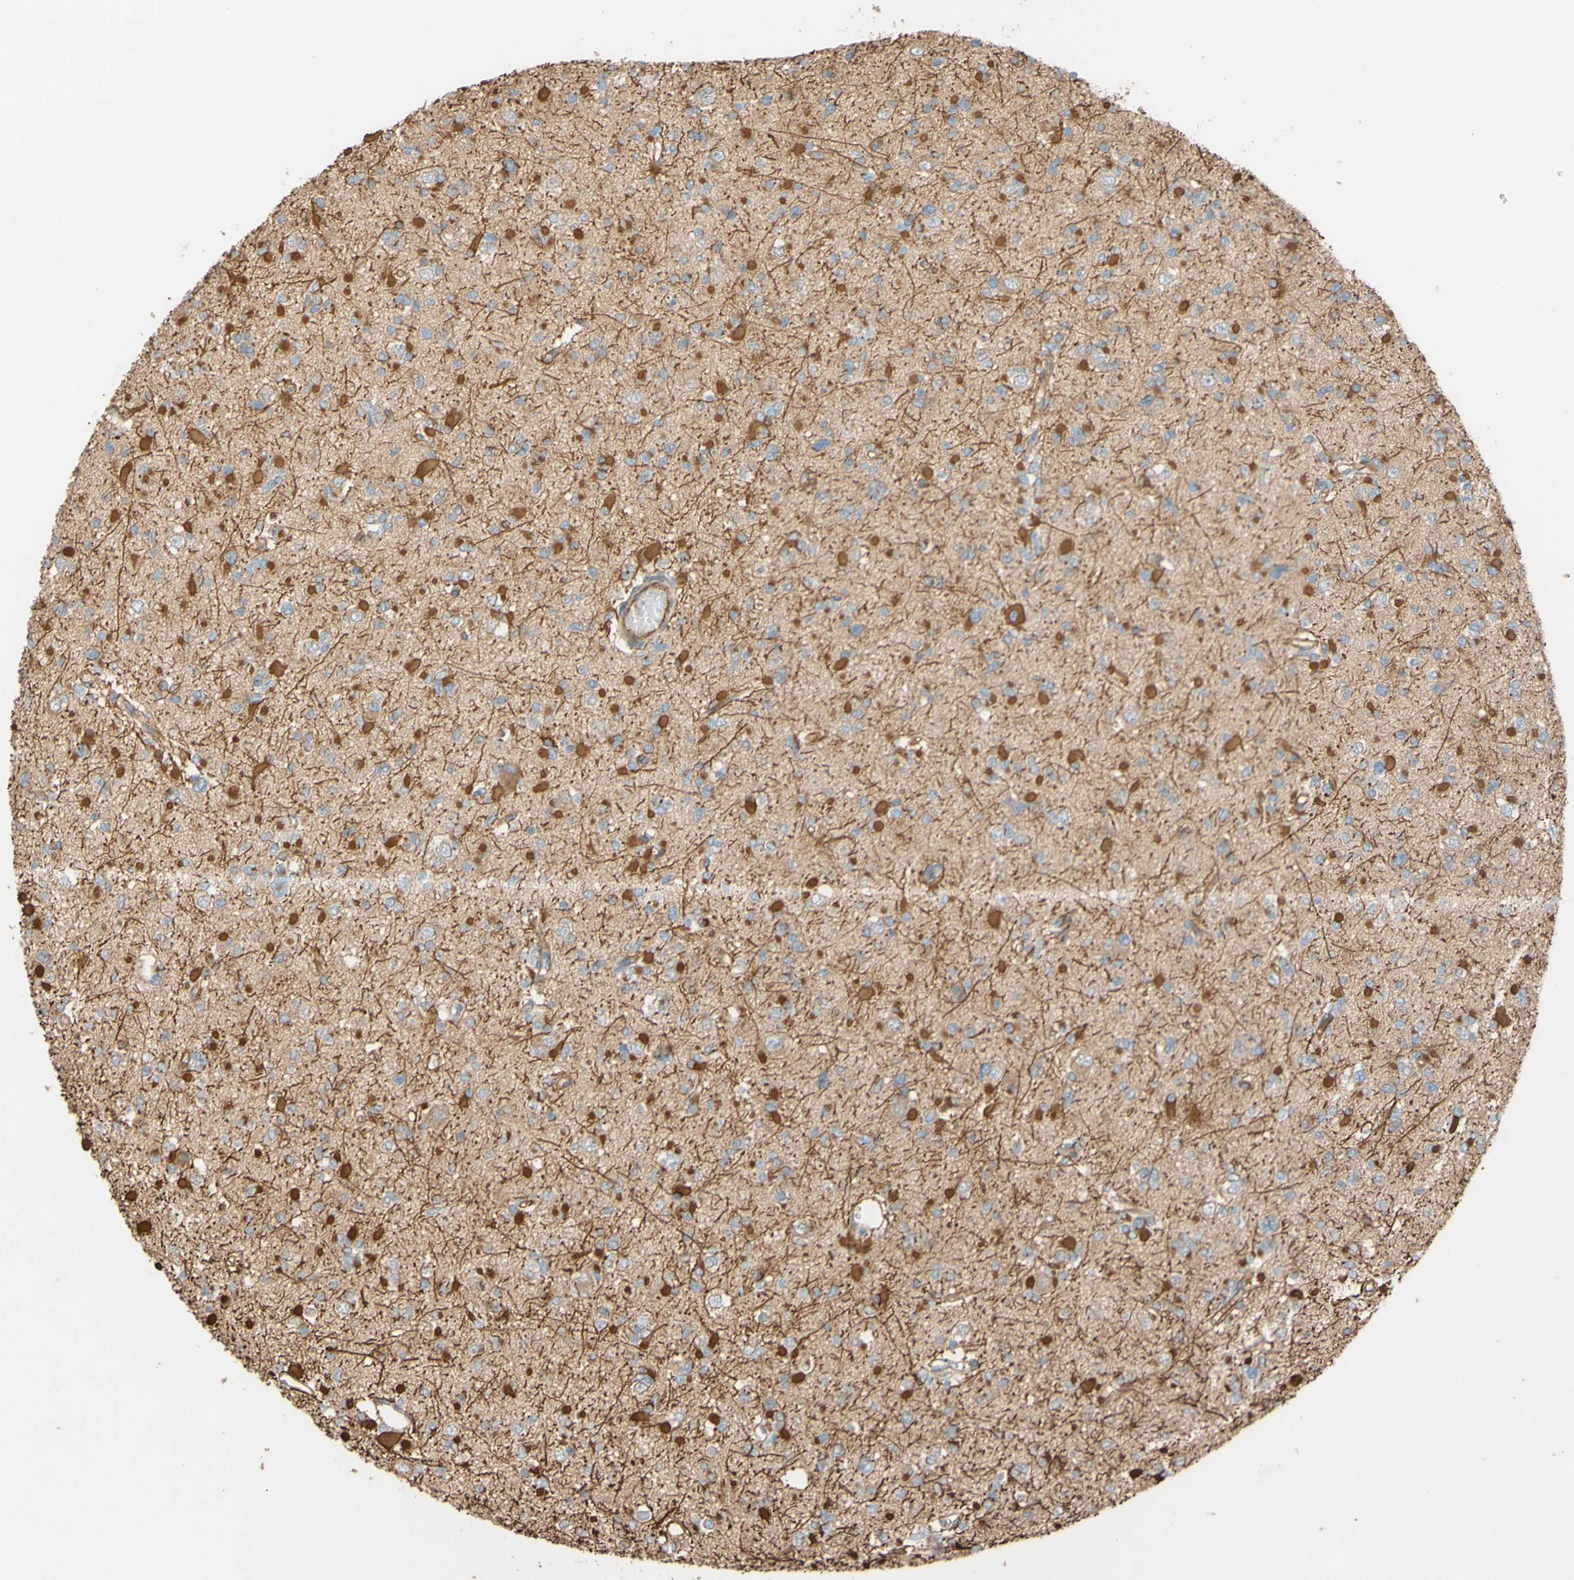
{"staining": {"intensity": "moderate", "quantity": "25%-75%", "location": "cytoplasmic/membranous"}, "tissue": "glioma", "cell_type": "Tumor cells", "image_type": "cancer", "snomed": [{"axis": "morphology", "description": "Glioma, malignant, Low grade"}, {"axis": "topography", "description": "Brain"}], "caption": "DAB (3,3'-diaminobenzidine) immunohistochemical staining of malignant low-grade glioma exhibits moderate cytoplasmic/membranous protein staining in approximately 25%-75% of tumor cells. Immunohistochemistry stains the protein in brown and the nuclei are stained blue.", "gene": "C1orf43", "patient": {"sex": "female", "age": 22}}